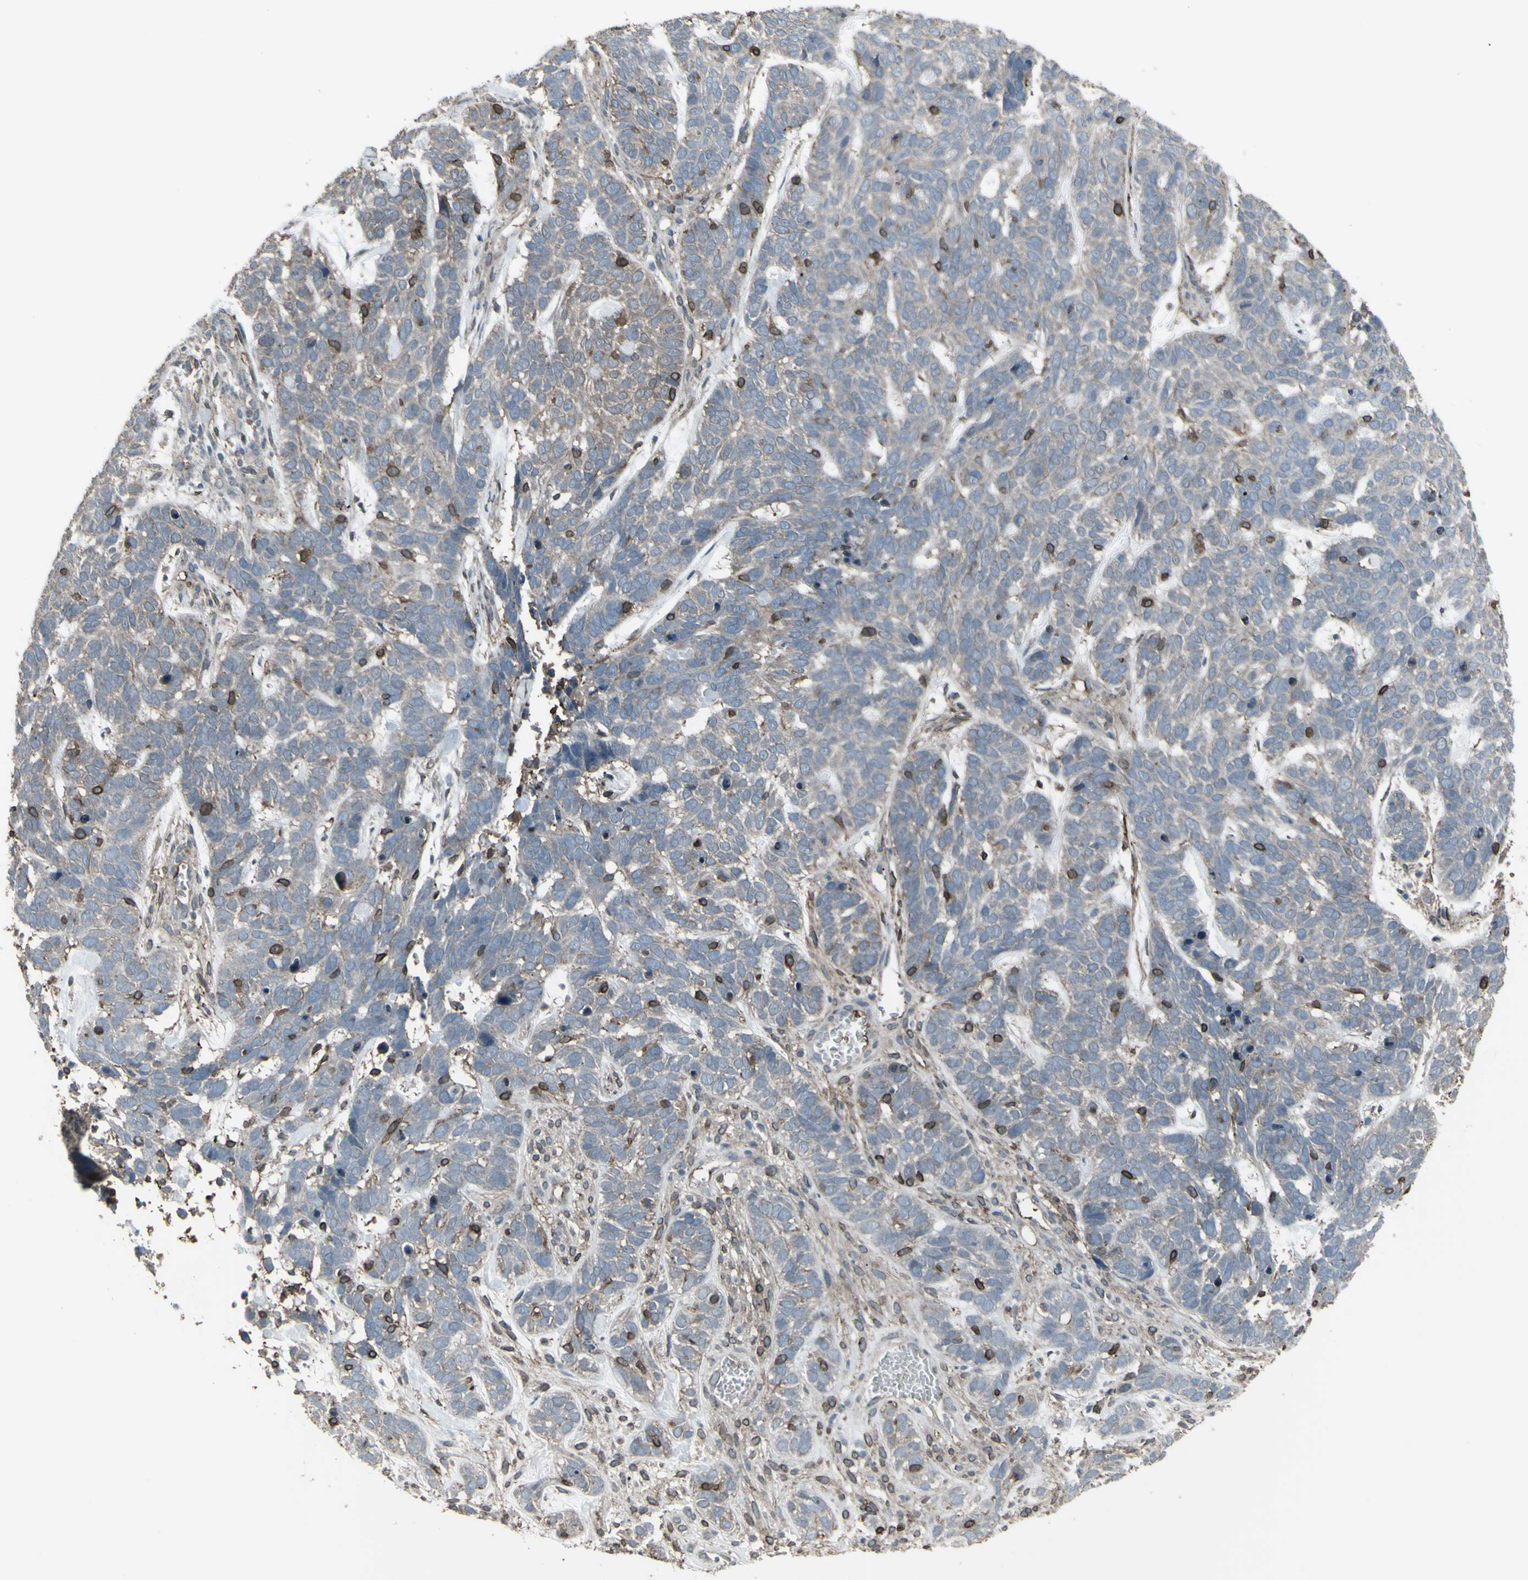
{"staining": {"intensity": "moderate", "quantity": "<25%", "location": "cytoplasmic/membranous"}, "tissue": "skin cancer", "cell_type": "Tumor cells", "image_type": "cancer", "snomed": [{"axis": "morphology", "description": "Basal cell carcinoma"}, {"axis": "topography", "description": "Skin"}], "caption": "Immunohistochemistry photomicrograph of human skin basal cell carcinoma stained for a protein (brown), which demonstrates low levels of moderate cytoplasmic/membranous positivity in approximately <25% of tumor cells.", "gene": "SMO", "patient": {"sex": "male", "age": 87}}